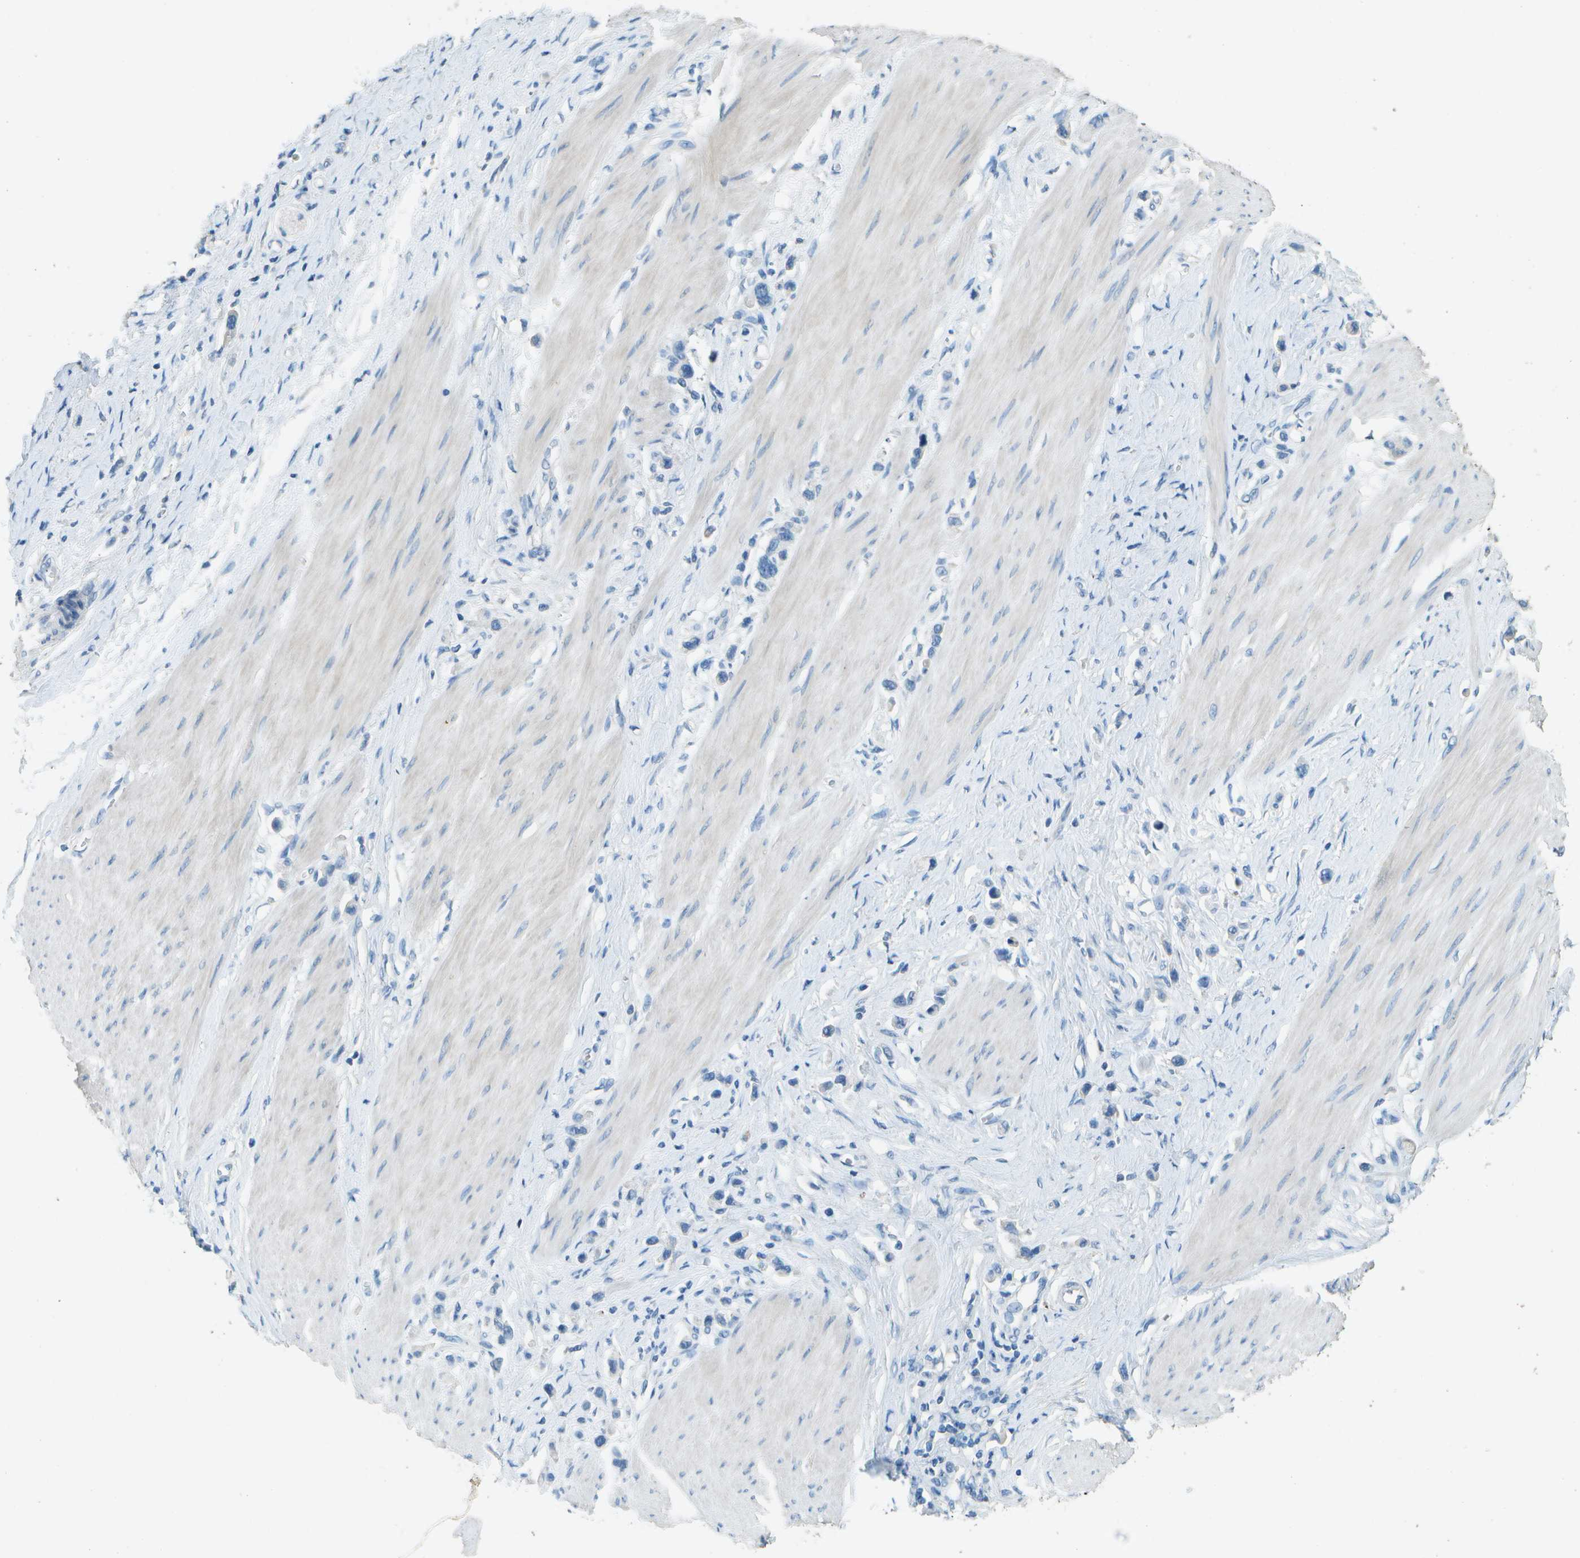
{"staining": {"intensity": "negative", "quantity": "none", "location": "none"}, "tissue": "stomach cancer", "cell_type": "Tumor cells", "image_type": "cancer", "snomed": [{"axis": "morphology", "description": "Adenocarcinoma, NOS"}, {"axis": "topography", "description": "Stomach"}], "caption": "This histopathology image is of stomach cancer stained with immunohistochemistry to label a protein in brown with the nuclei are counter-stained blue. There is no positivity in tumor cells. The staining was performed using DAB to visualize the protein expression in brown, while the nuclei were stained in blue with hematoxylin (Magnification: 20x).", "gene": "LGI2", "patient": {"sex": "female", "age": 65}}